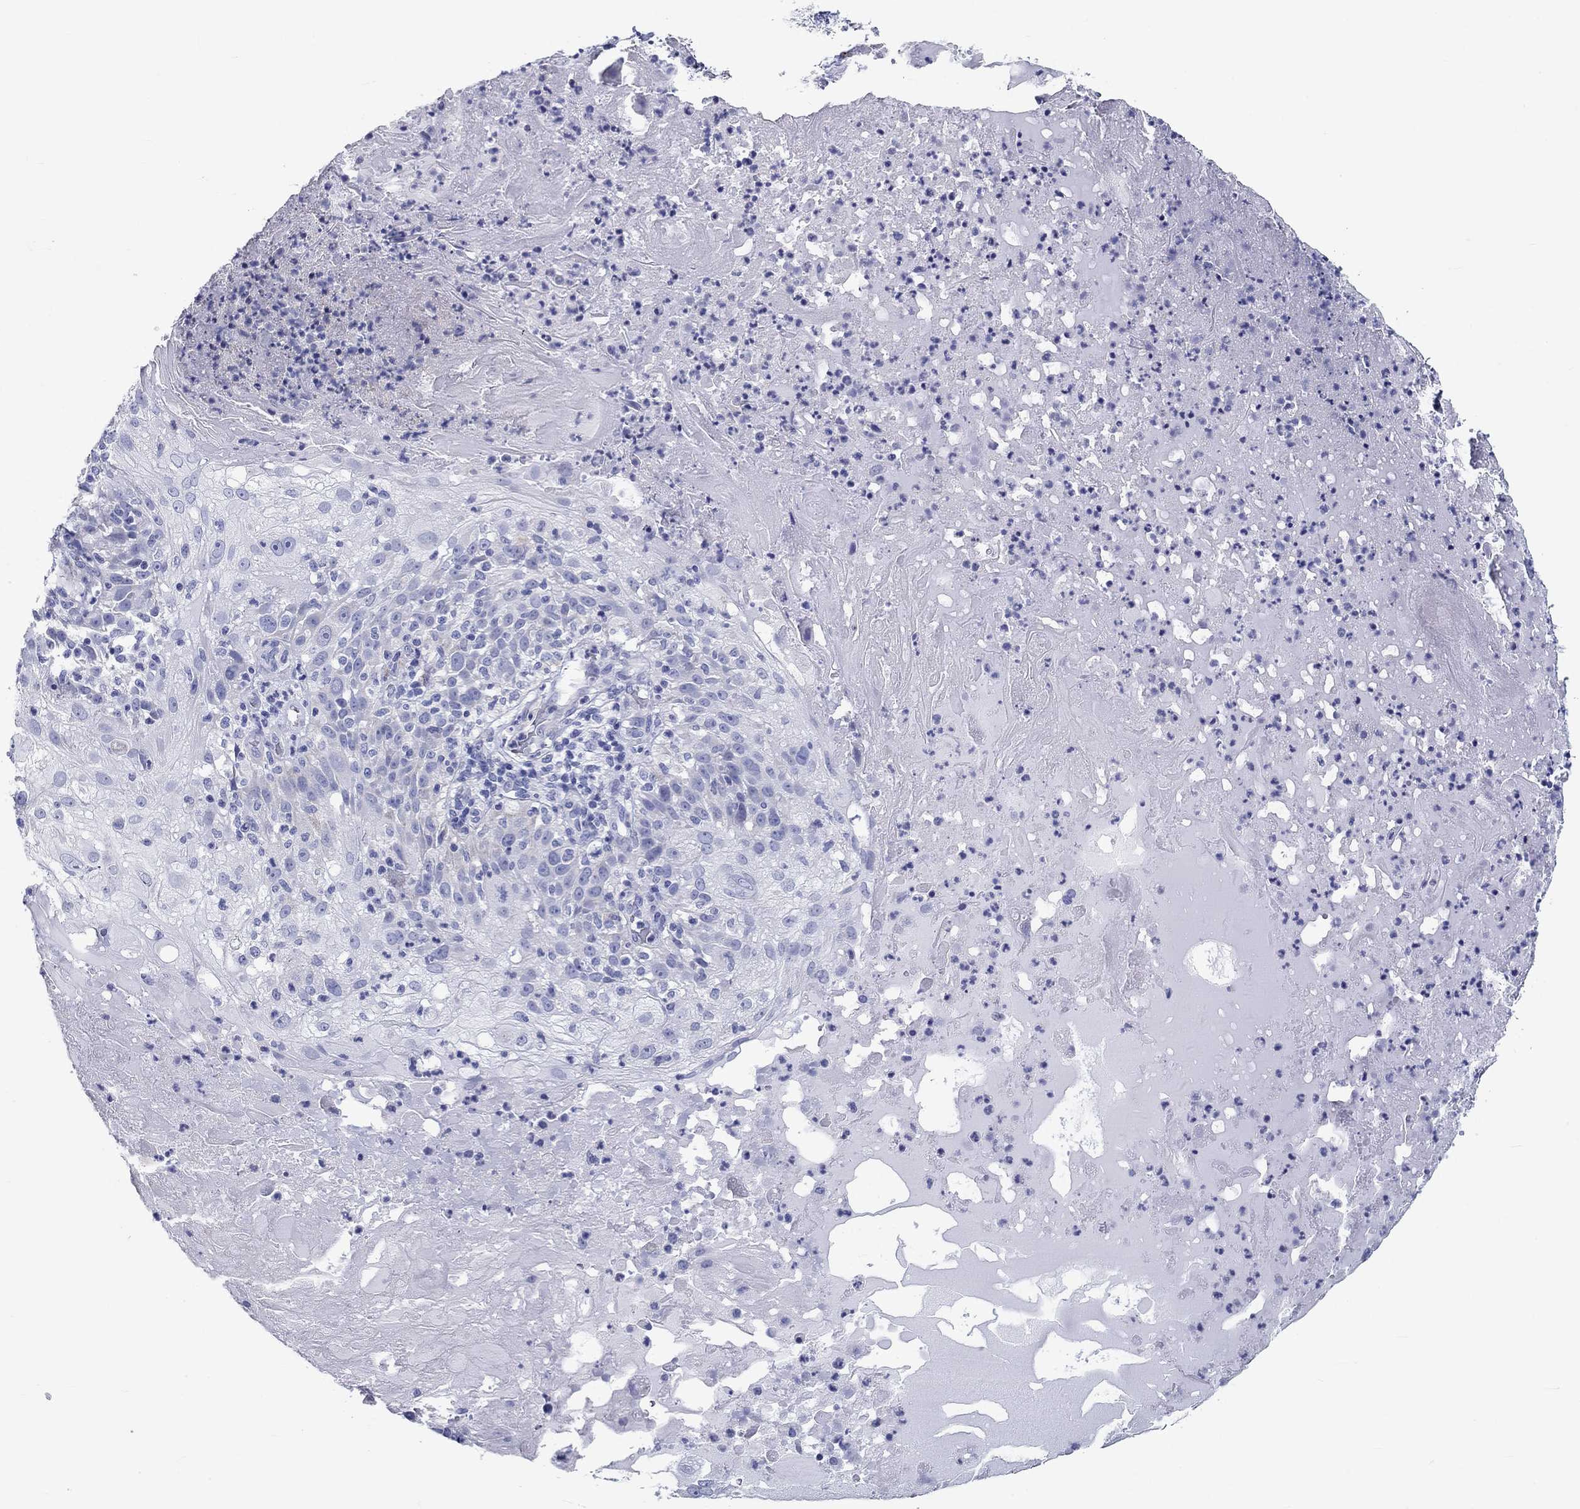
{"staining": {"intensity": "negative", "quantity": "none", "location": "none"}, "tissue": "skin cancer", "cell_type": "Tumor cells", "image_type": "cancer", "snomed": [{"axis": "morphology", "description": "Normal tissue, NOS"}, {"axis": "morphology", "description": "Squamous cell carcinoma, NOS"}, {"axis": "topography", "description": "Skin"}], "caption": "Squamous cell carcinoma (skin) stained for a protein using IHC exhibits no positivity tumor cells.", "gene": "CD40LG", "patient": {"sex": "female", "age": 83}}